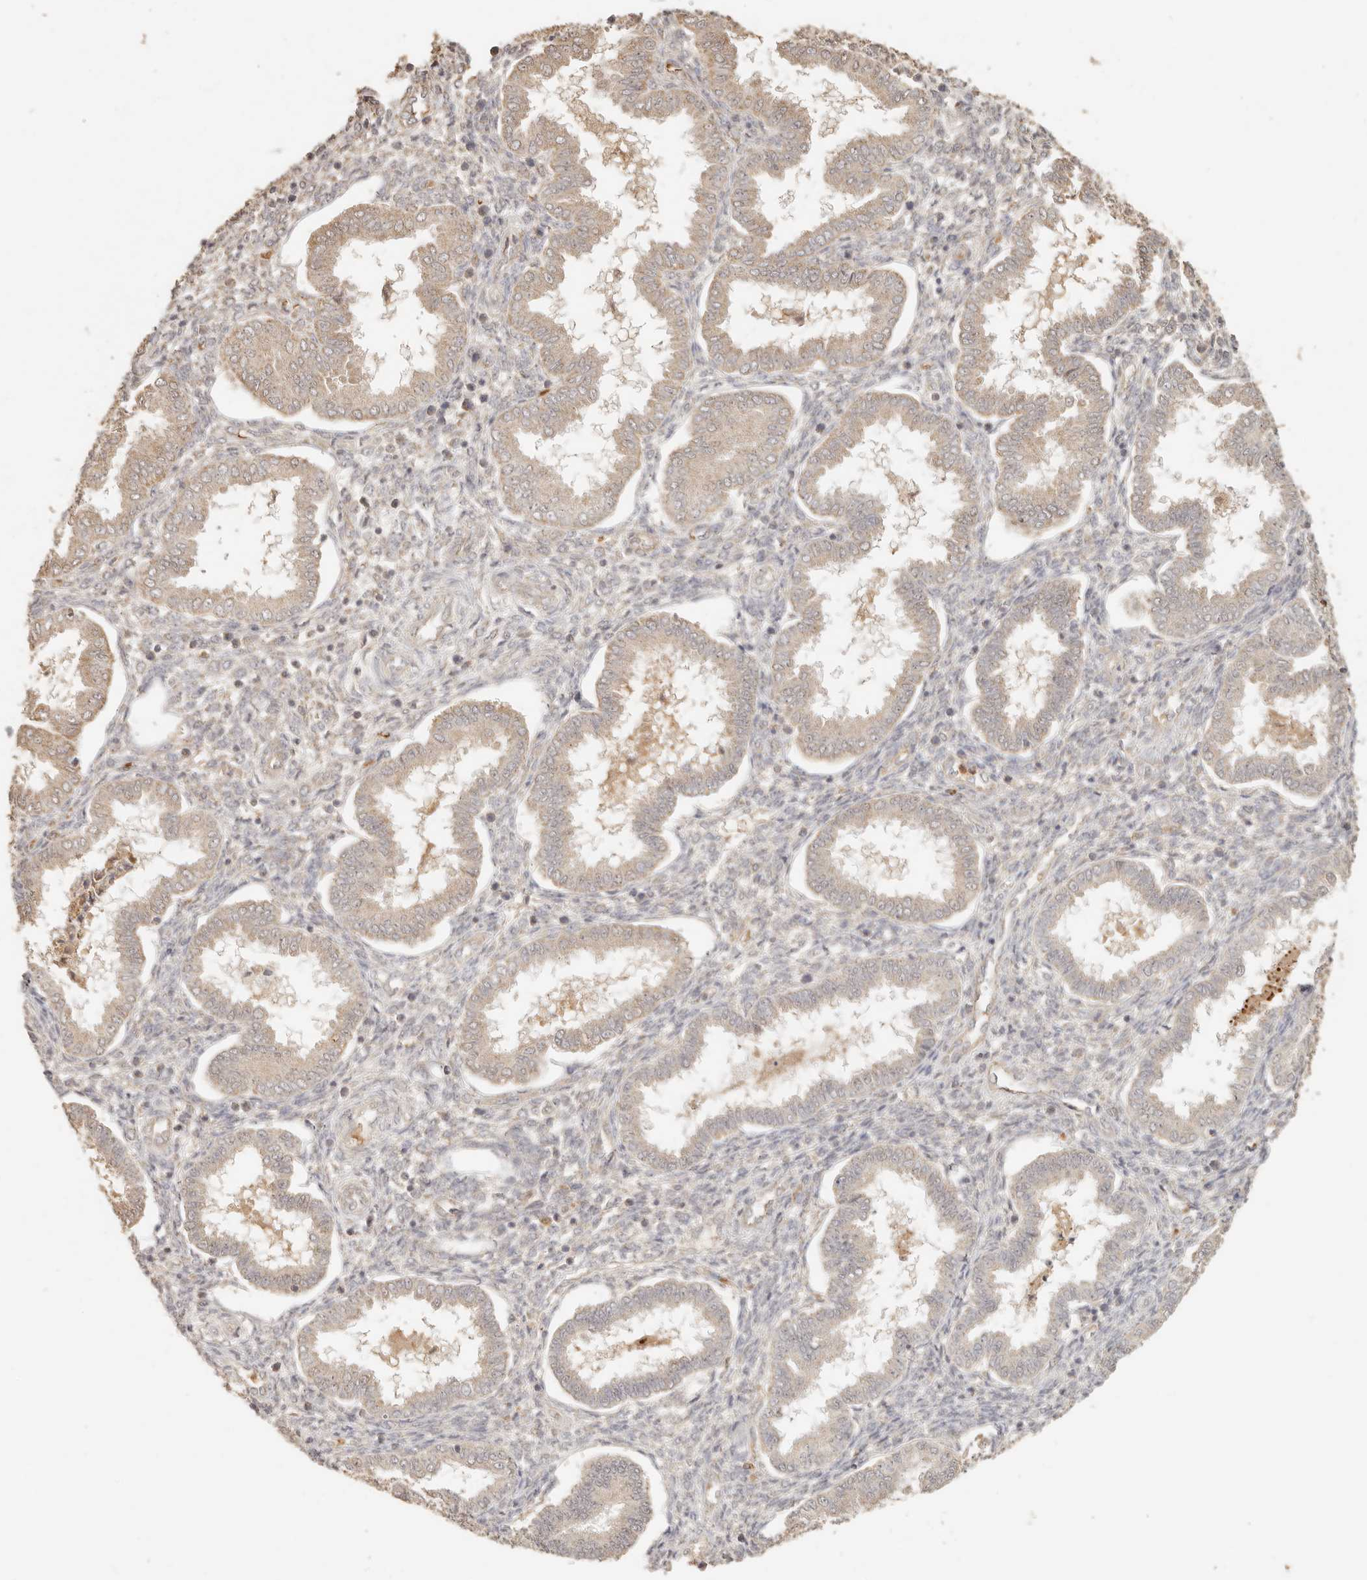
{"staining": {"intensity": "negative", "quantity": "none", "location": "none"}, "tissue": "endometrium", "cell_type": "Cells in endometrial stroma", "image_type": "normal", "snomed": [{"axis": "morphology", "description": "Normal tissue, NOS"}, {"axis": "topography", "description": "Endometrium"}], "caption": "This micrograph is of unremarkable endometrium stained with immunohistochemistry (IHC) to label a protein in brown with the nuclei are counter-stained blue. There is no positivity in cells in endometrial stroma. (DAB IHC, high magnification).", "gene": "INTS11", "patient": {"sex": "female", "age": 24}}